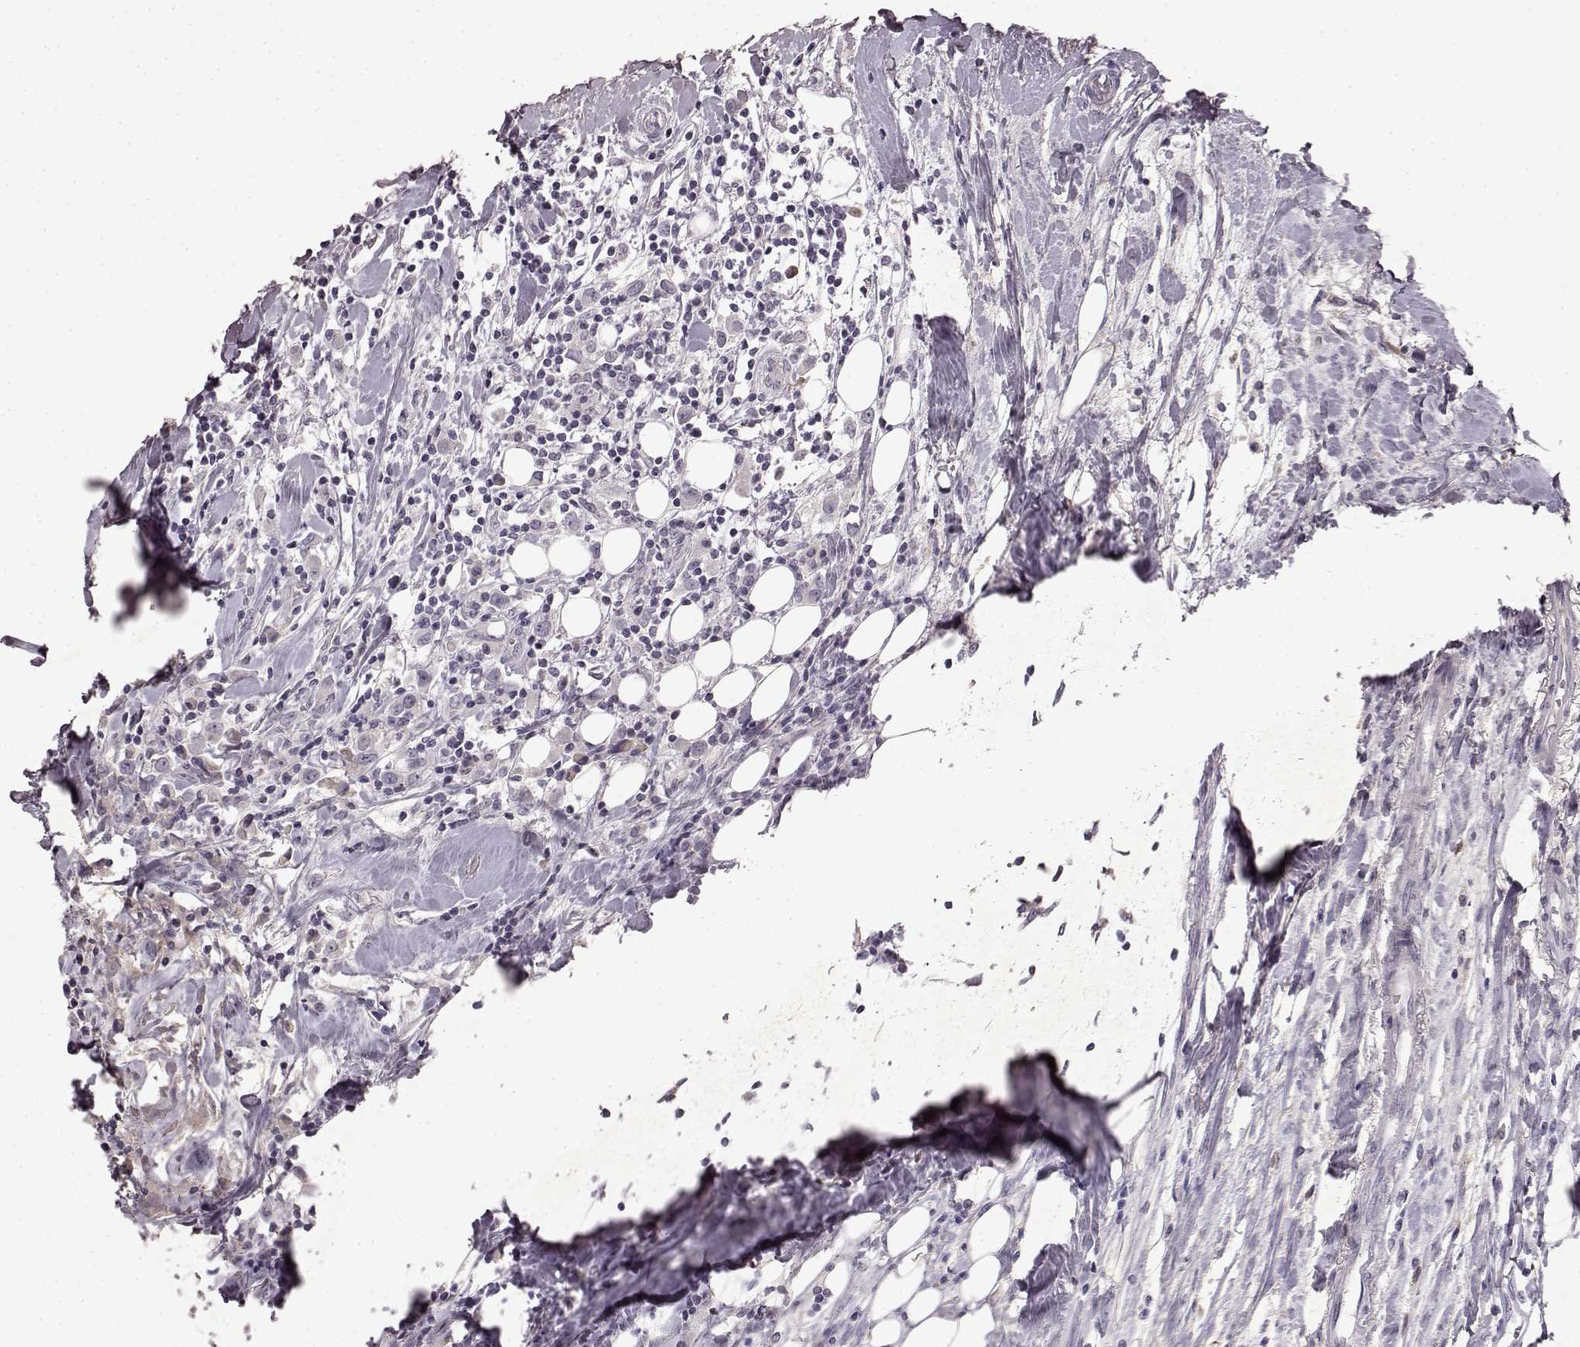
{"staining": {"intensity": "negative", "quantity": "none", "location": "none"}, "tissue": "breast cancer", "cell_type": "Tumor cells", "image_type": "cancer", "snomed": [{"axis": "morphology", "description": "Duct carcinoma"}, {"axis": "topography", "description": "Breast"}], "caption": "Immunohistochemistry histopathology image of breast cancer stained for a protein (brown), which demonstrates no staining in tumor cells.", "gene": "SPAG17", "patient": {"sex": "female", "age": 61}}